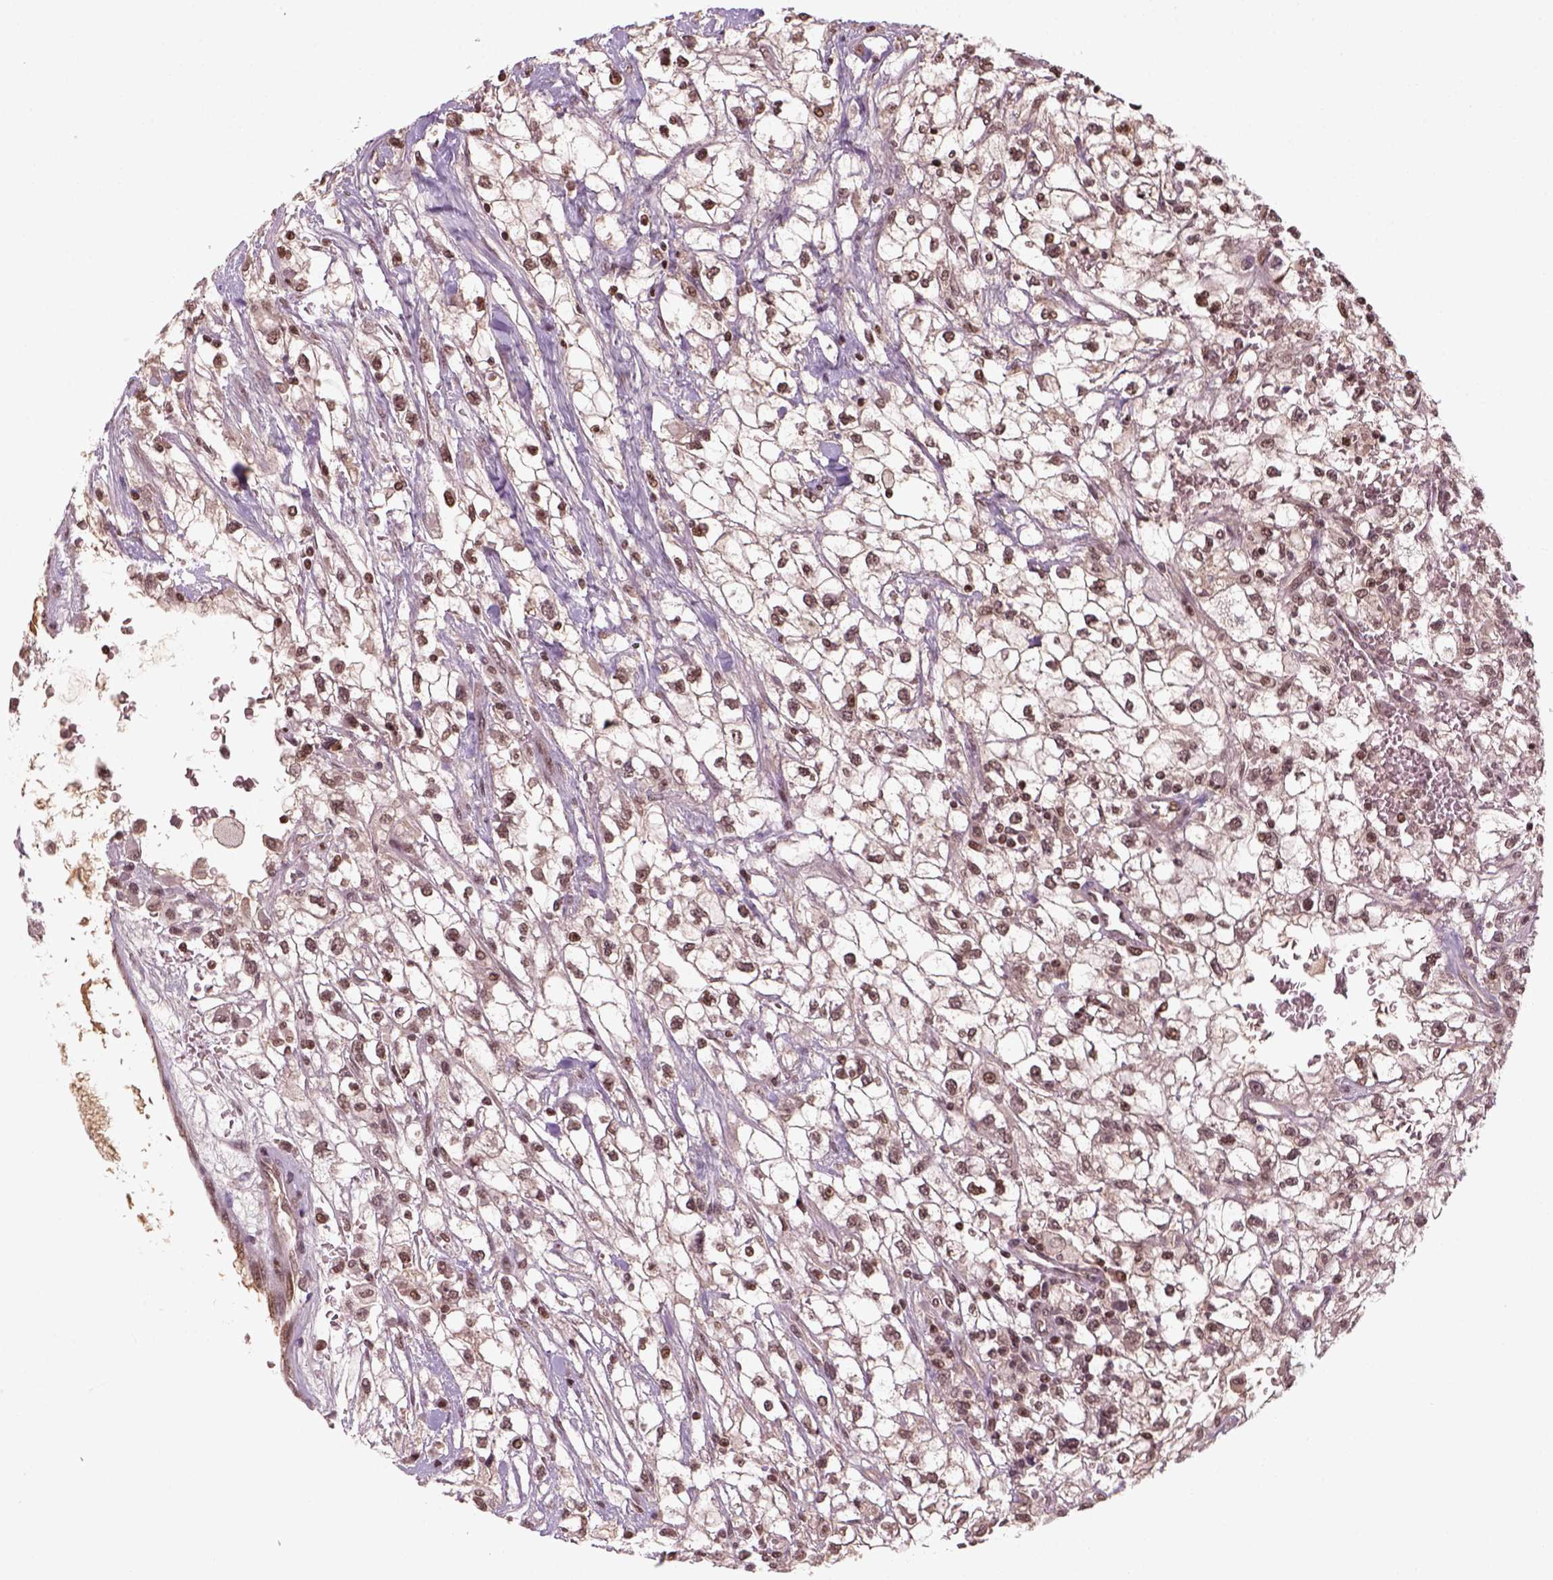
{"staining": {"intensity": "moderate", "quantity": ">75%", "location": "cytoplasmic/membranous,nuclear"}, "tissue": "renal cancer", "cell_type": "Tumor cells", "image_type": "cancer", "snomed": [{"axis": "morphology", "description": "Adenocarcinoma, NOS"}, {"axis": "topography", "description": "Kidney"}], "caption": "This micrograph shows immunohistochemistry (IHC) staining of adenocarcinoma (renal), with medium moderate cytoplasmic/membranous and nuclear staining in approximately >75% of tumor cells.", "gene": "GOT1", "patient": {"sex": "male", "age": 59}}